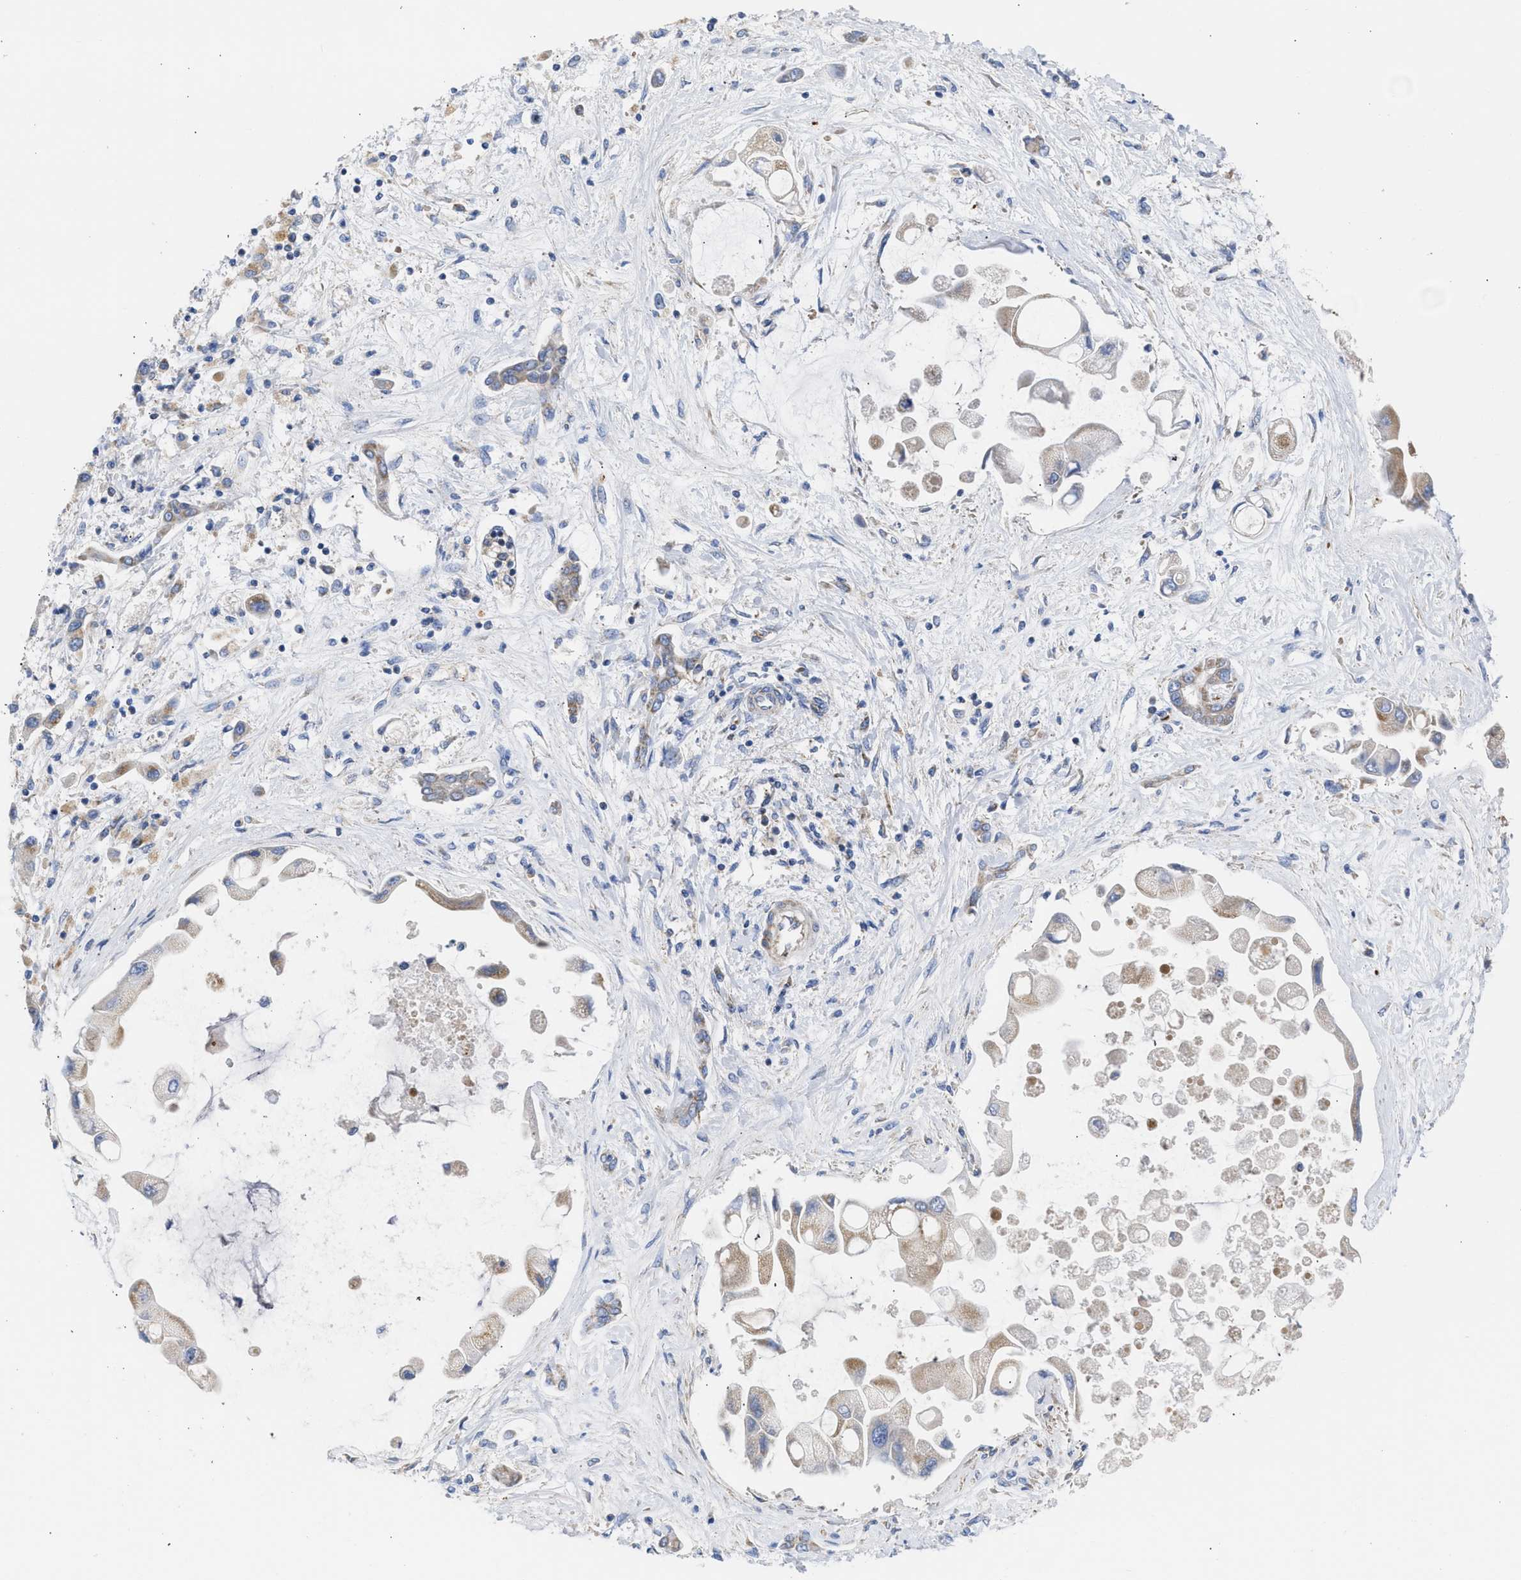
{"staining": {"intensity": "moderate", "quantity": "25%-75%", "location": "cytoplasmic/membranous"}, "tissue": "liver cancer", "cell_type": "Tumor cells", "image_type": "cancer", "snomed": [{"axis": "morphology", "description": "Cholangiocarcinoma"}, {"axis": "topography", "description": "Liver"}], "caption": "A medium amount of moderate cytoplasmic/membranous expression is present in approximately 25%-75% of tumor cells in cholangiocarcinoma (liver) tissue. (Brightfield microscopy of DAB IHC at high magnification).", "gene": "BTG3", "patient": {"sex": "male", "age": 50}}